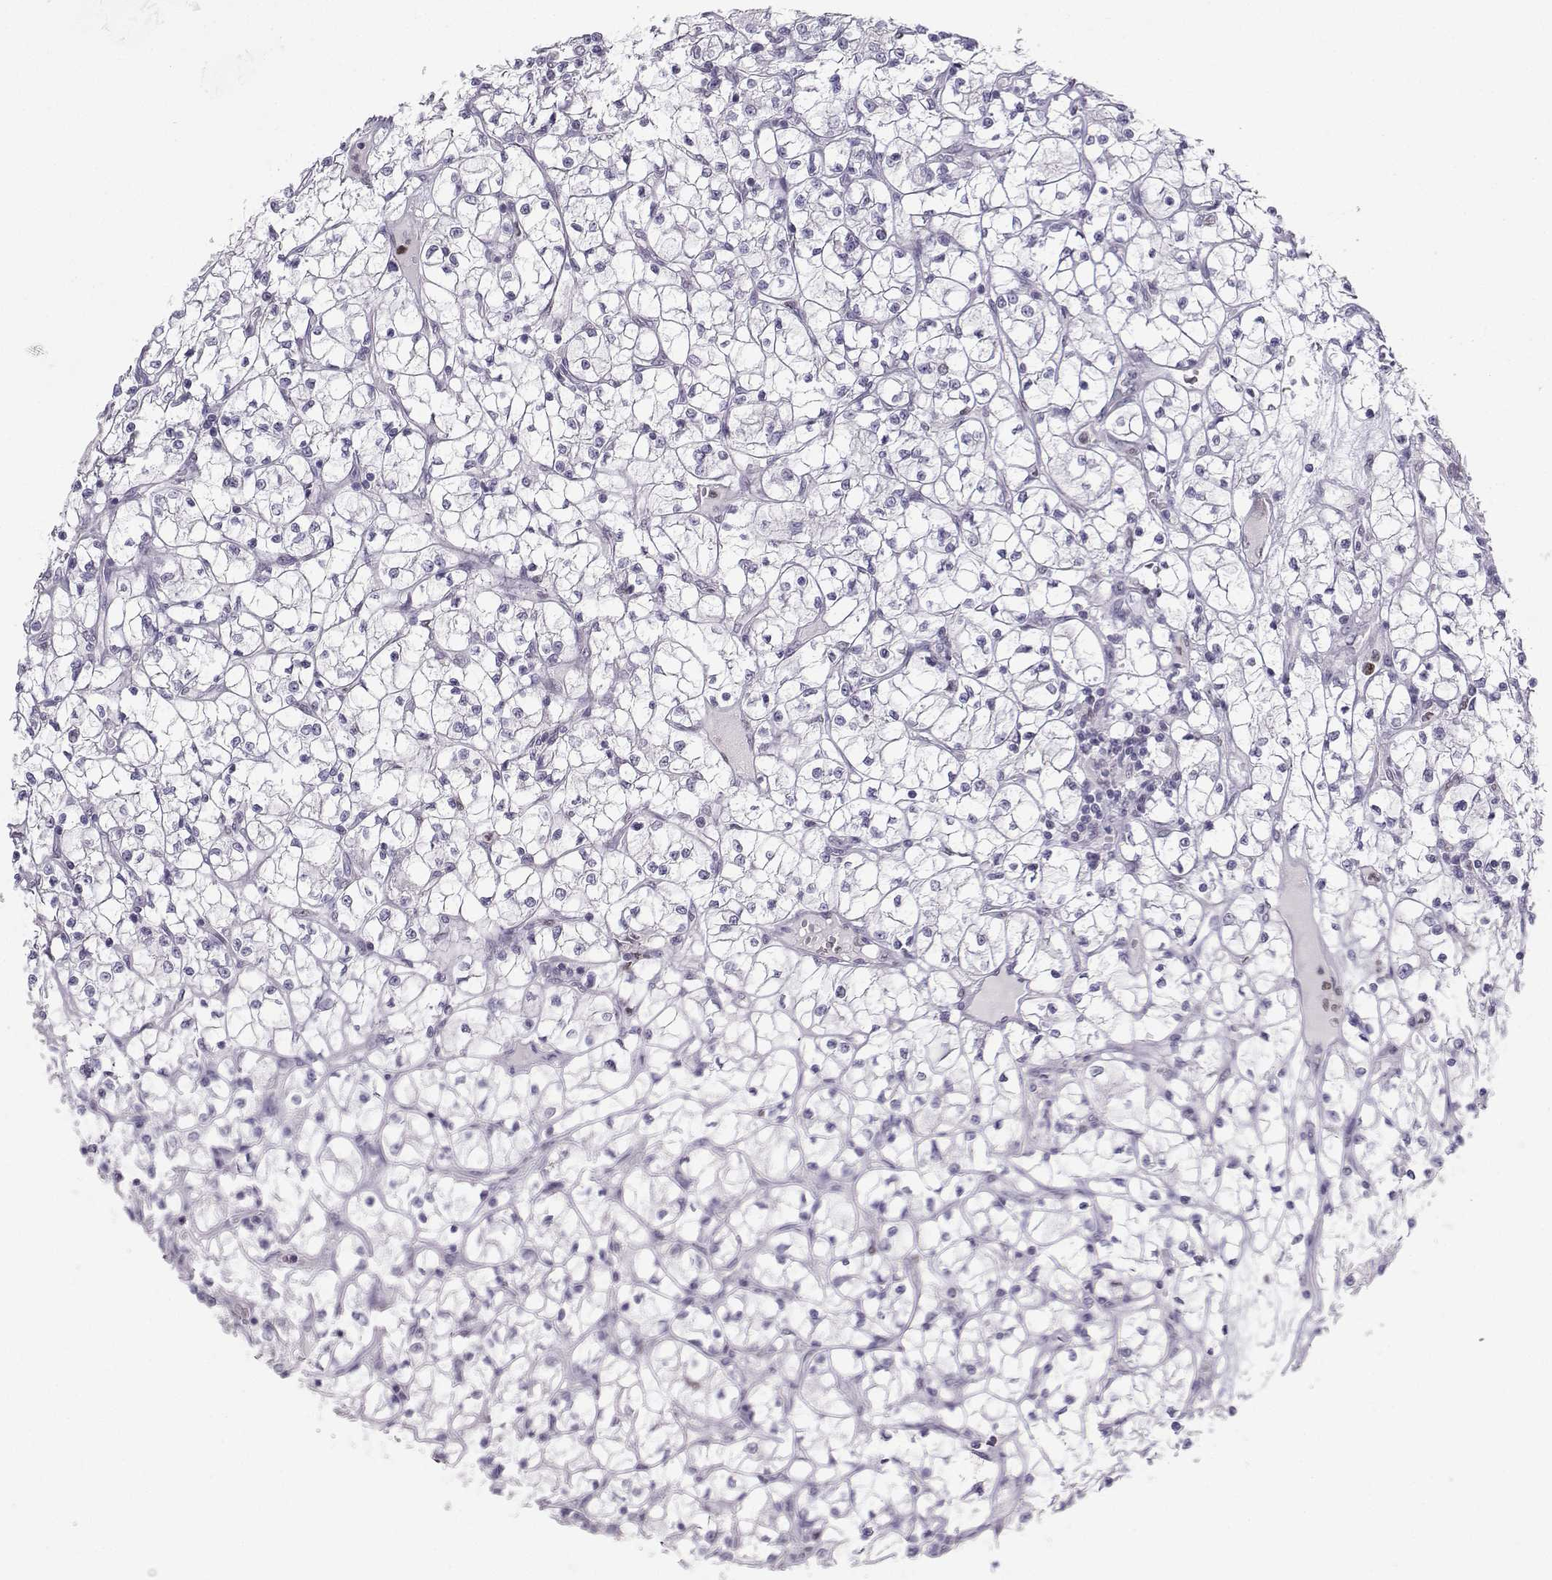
{"staining": {"intensity": "negative", "quantity": "none", "location": "none"}, "tissue": "renal cancer", "cell_type": "Tumor cells", "image_type": "cancer", "snomed": [{"axis": "morphology", "description": "Adenocarcinoma, NOS"}, {"axis": "topography", "description": "Kidney"}], "caption": "Human adenocarcinoma (renal) stained for a protein using immunohistochemistry displays no positivity in tumor cells.", "gene": "TEDC2", "patient": {"sex": "female", "age": 64}}